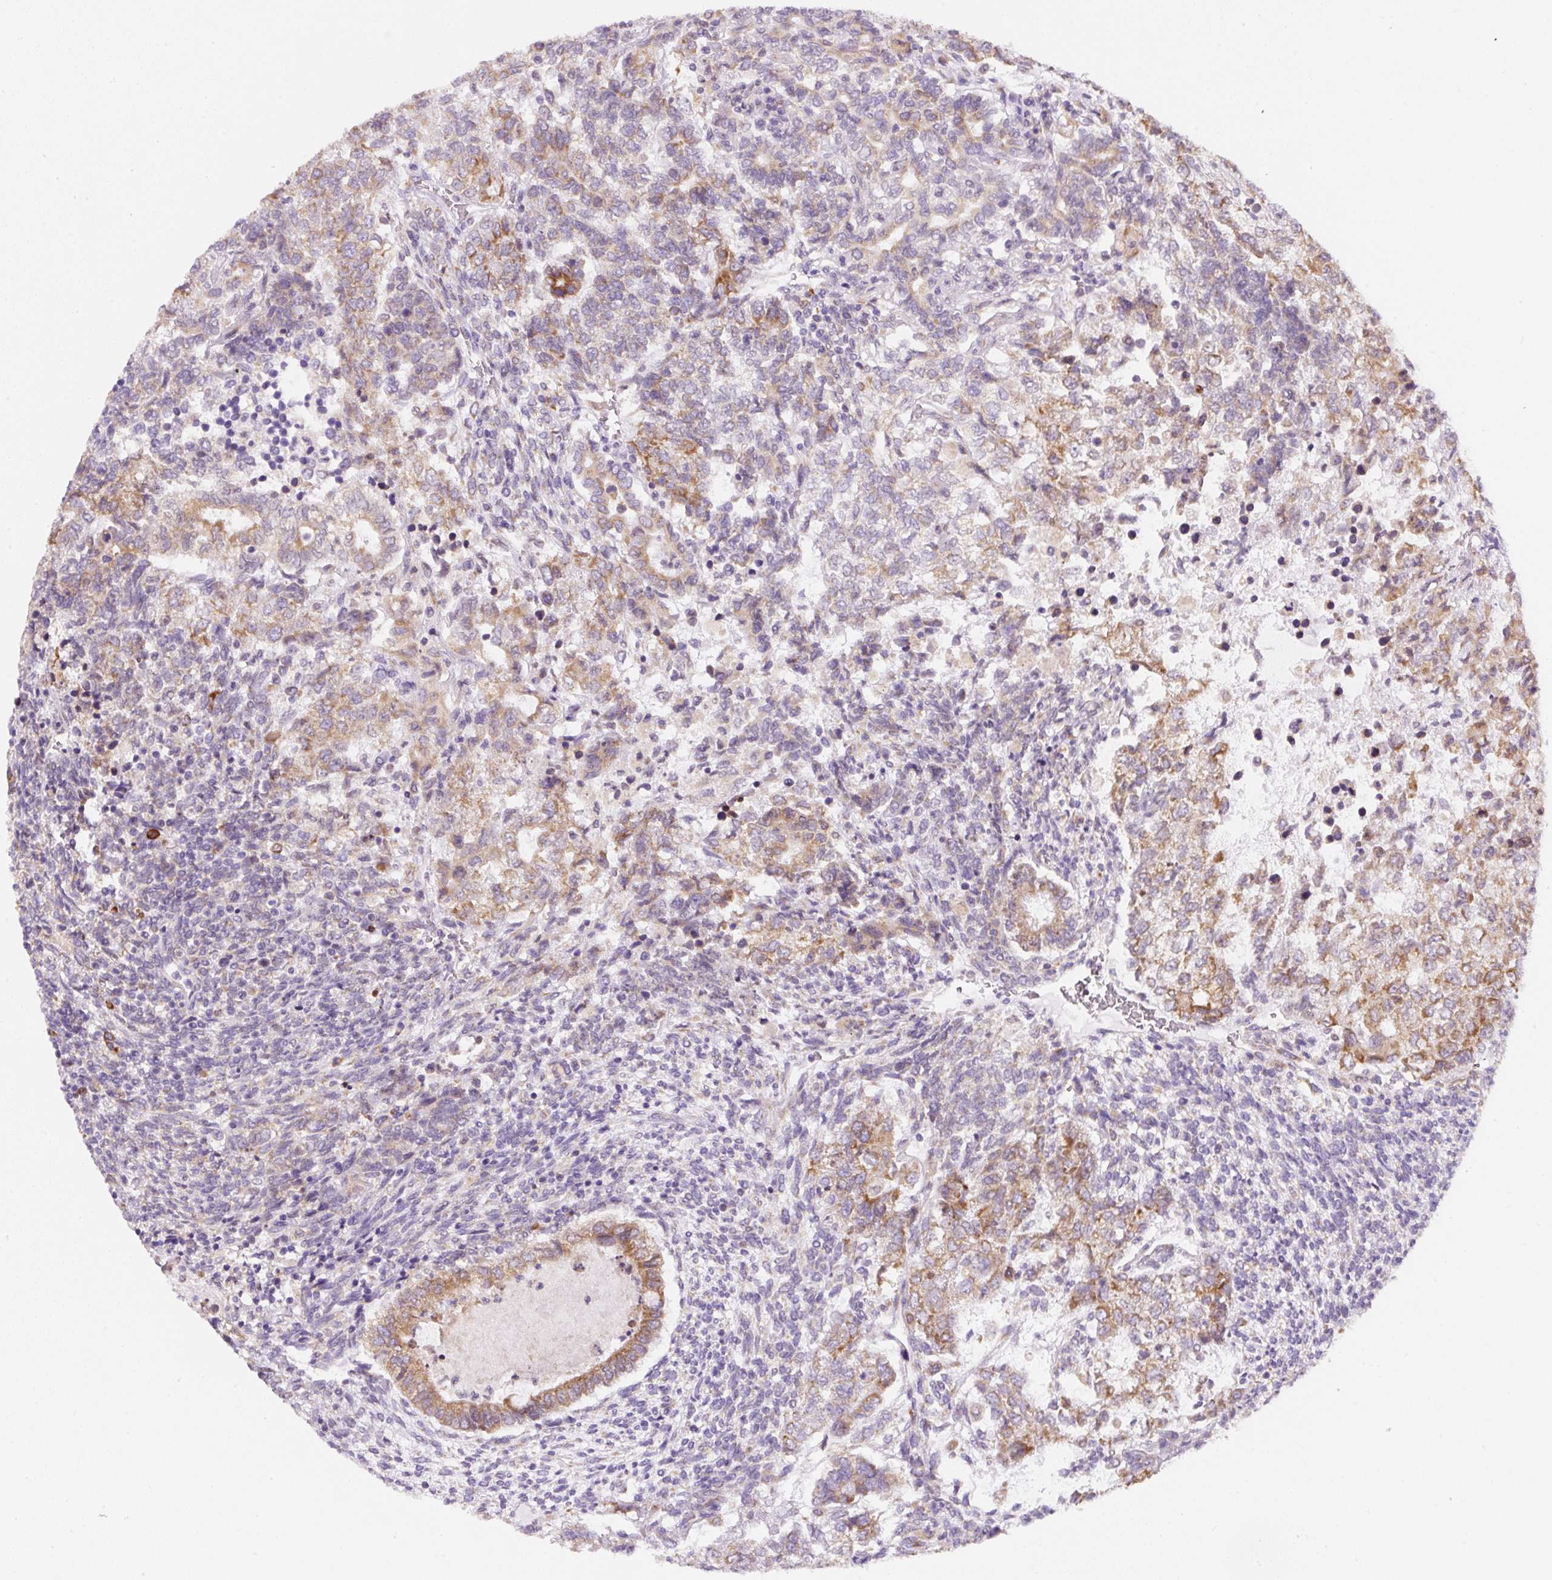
{"staining": {"intensity": "moderate", "quantity": "25%-75%", "location": "cytoplasmic/membranous"}, "tissue": "testis cancer", "cell_type": "Tumor cells", "image_type": "cancer", "snomed": [{"axis": "morphology", "description": "Carcinoma, Embryonal, NOS"}, {"axis": "topography", "description": "Testis"}], "caption": "Human testis embryonal carcinoma stained with a brown dye shows moderate cytoplasmic/membranous positive staining in about 25%-75% of tumor cells.", "gene": "DDOST", "patient": {"sex": "male", "age": 23}}